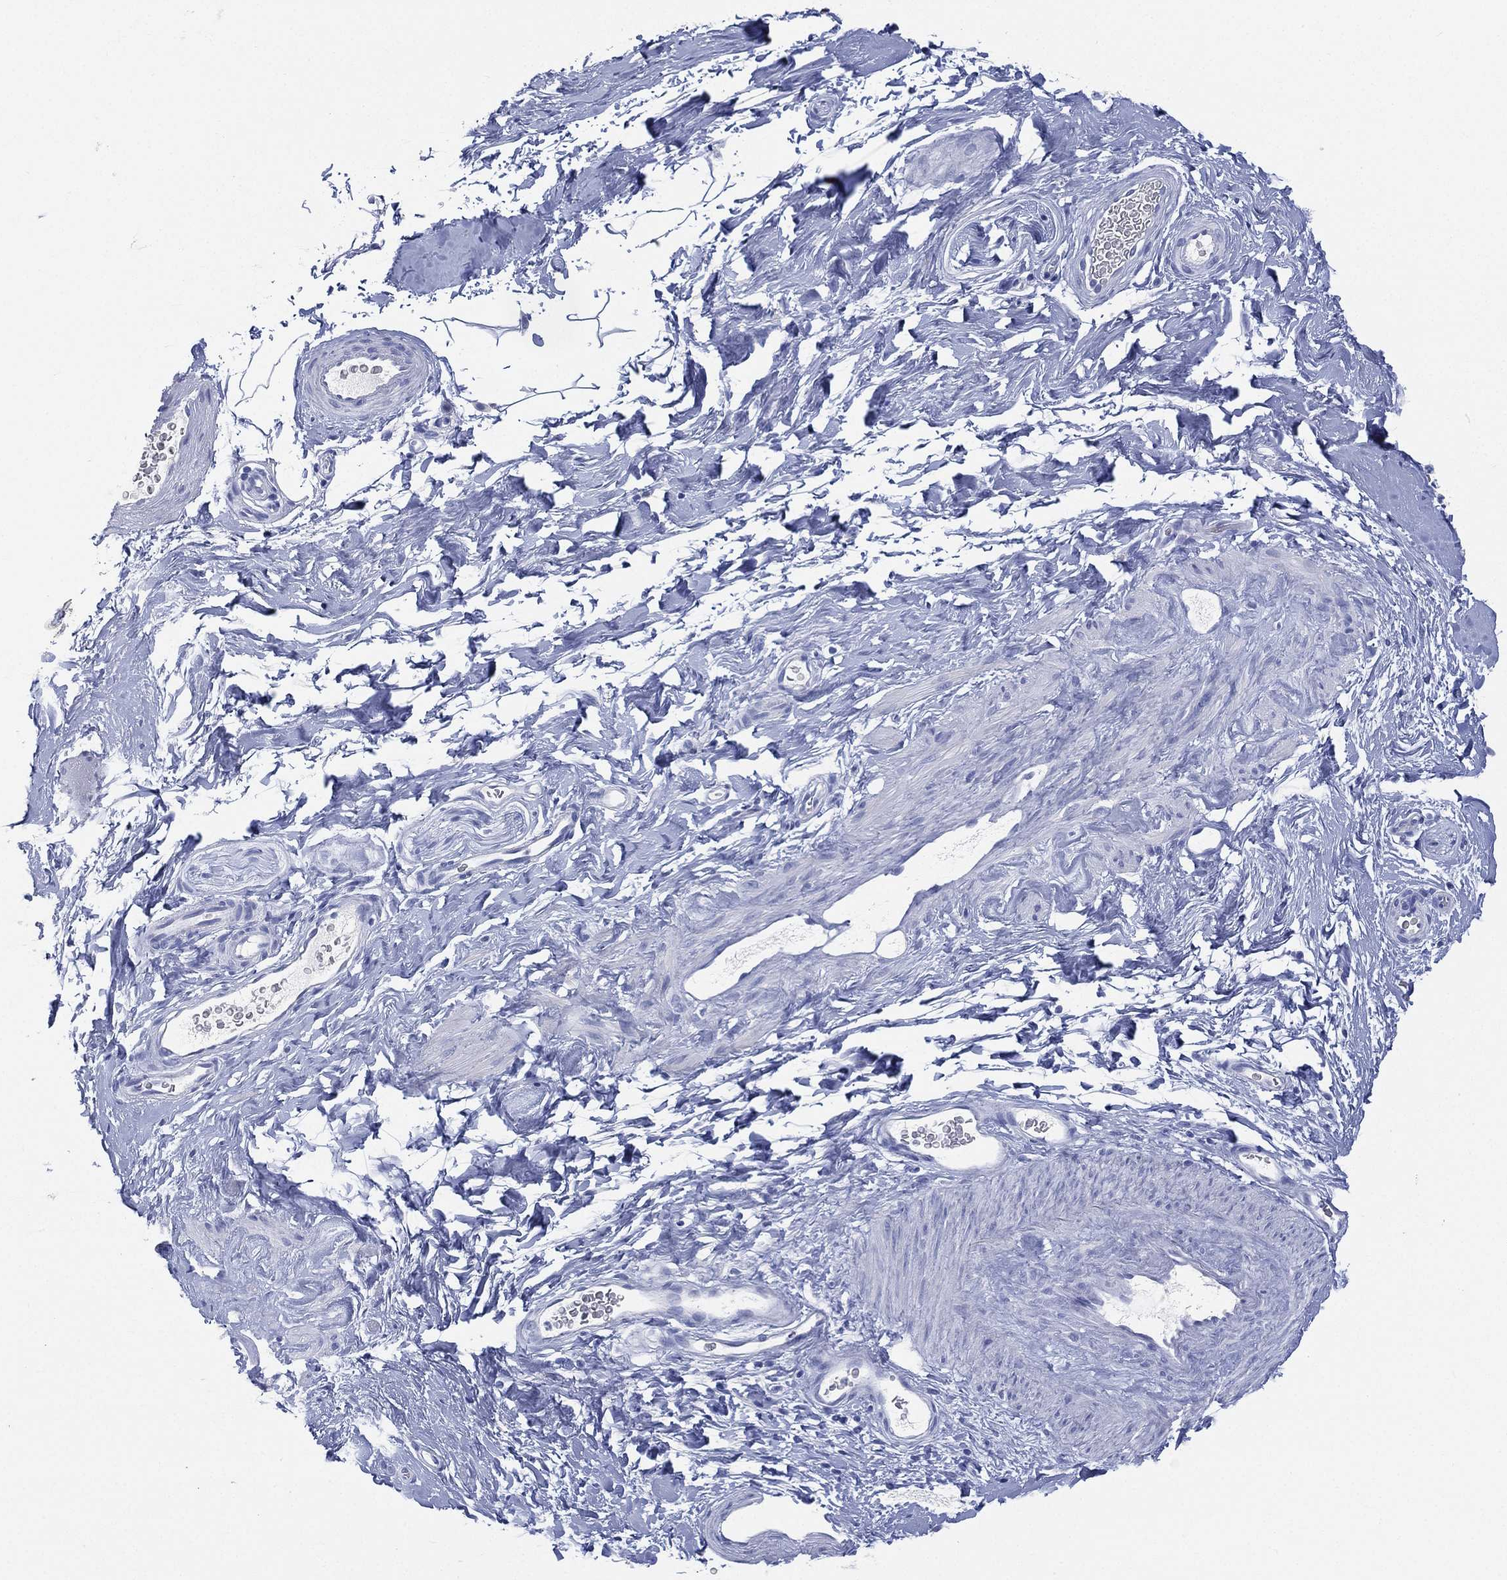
{"staining": {"intensity": "negative", "quantity": "none", "location": "none"}, "tissue": "soft tissue", "cell_type": "Fibroblasts", "image_type": "normal", "snomed": [{"axis": "morphology", "description": "Normal tissue, NOS"}, {"axis": "topography", "description": "Soft tissue"}, {"axis": "topography", "description": "Vascular tissue"}], "caption": "Image shows no significant protein positivity in fibroblasts of benign soft tissue. (Immunohistochemistry (ihc), brightfield microscopy, high magnification).", "gene": "FMO1", "patient": {"sex": "male", "age": 41}}